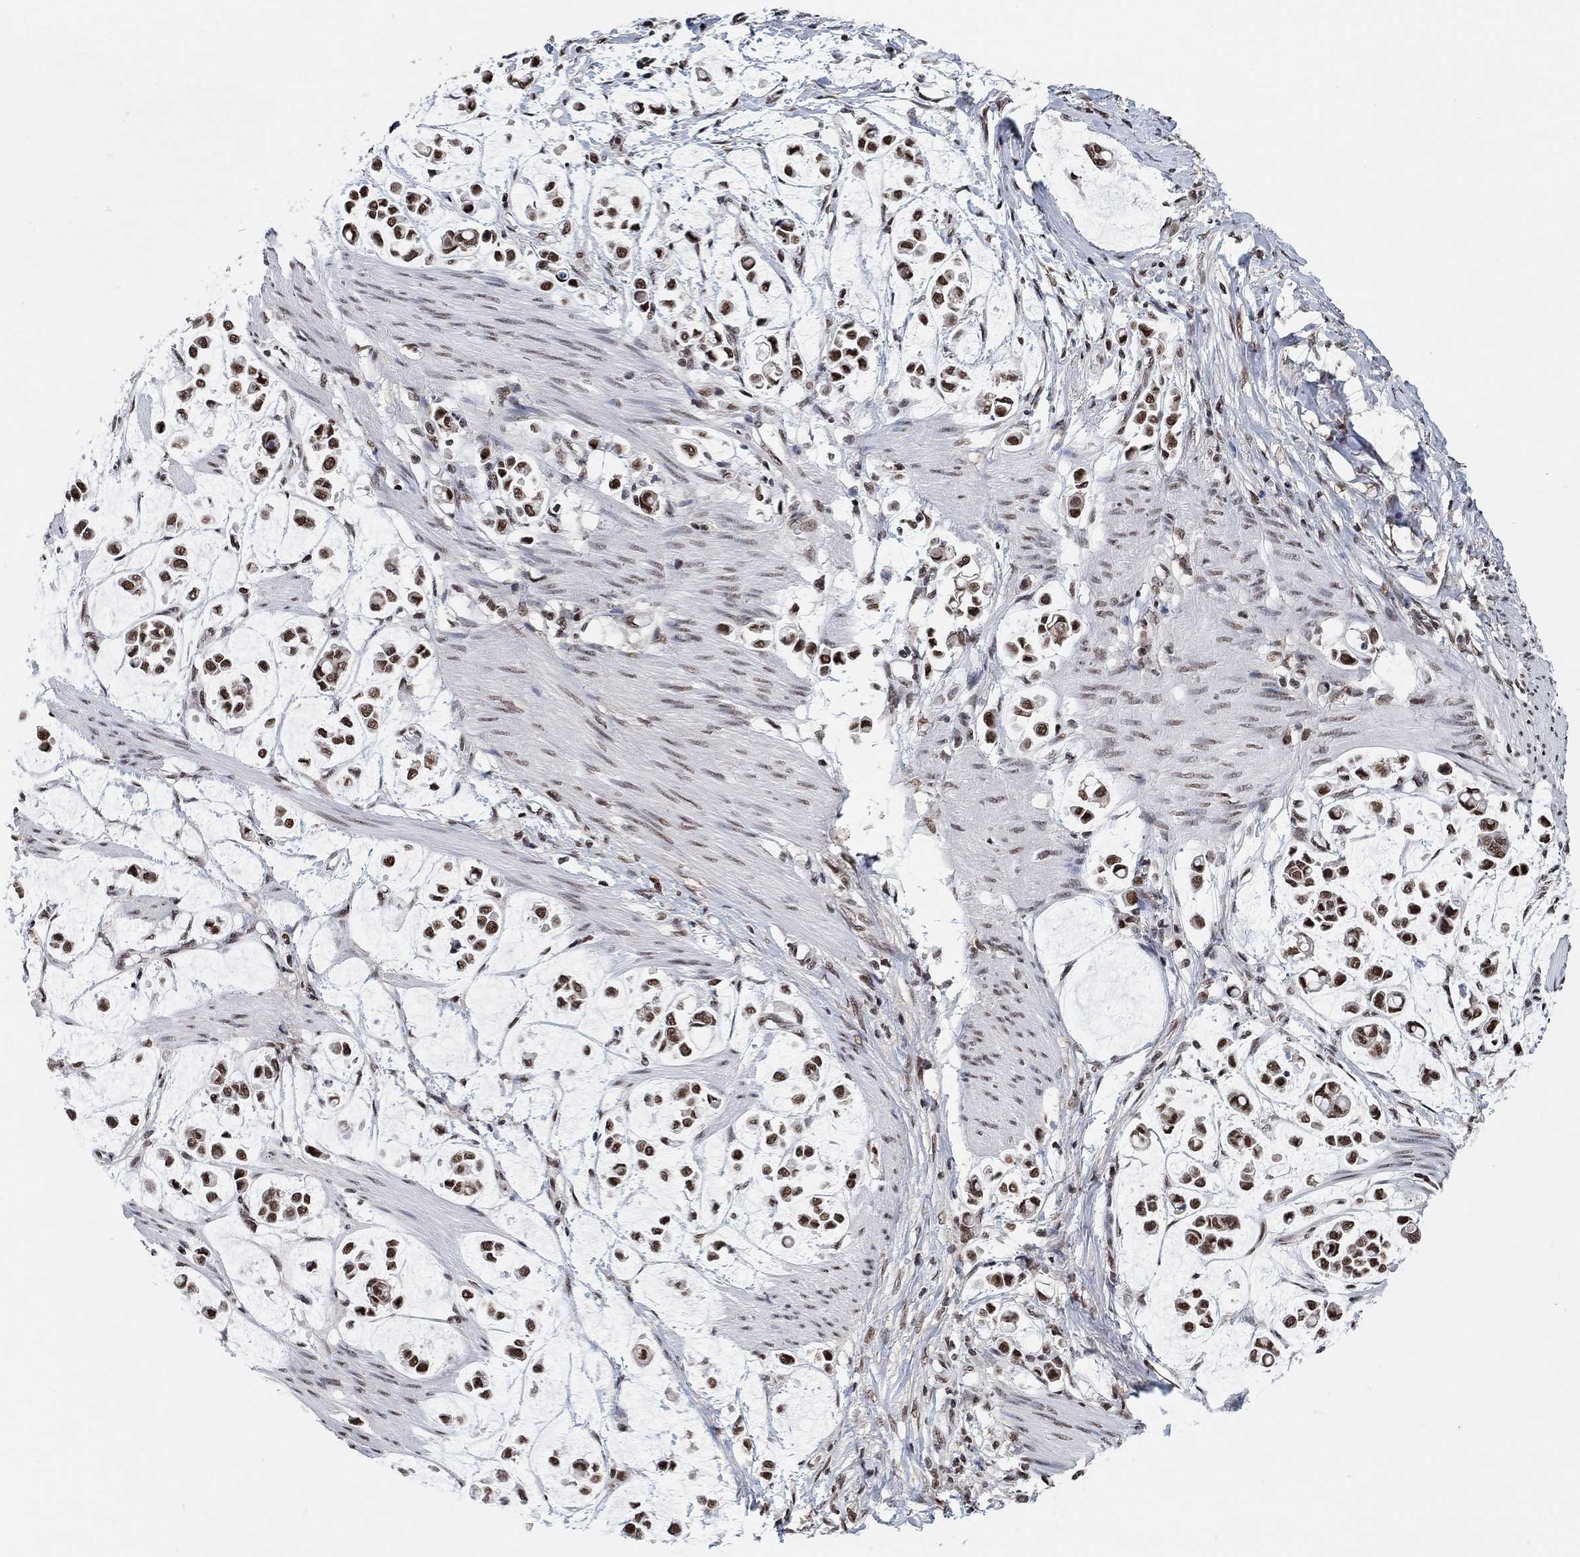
{"staining": {"intensity": "strong", "quantity": ">75%", "location": "nuclear"}, "tissue": "stomach cancer", "cell_type": "Tumor cells", "image_type": "cancer", "snomed": [{"axis": "morphology", "description": "Adenocarcinoma, NOS"}, {"axis": "topography", "description": "Stomach"}], "caption": "DAB (3,3'-diaminobenzidine) immunohistochemical staining of stomach adenocarcinoma exhibits strong nuclear protein staining in approximately >75% of tumor cells.", "gene": "USP39", "patient": {"sex": "male", "age": 82}}